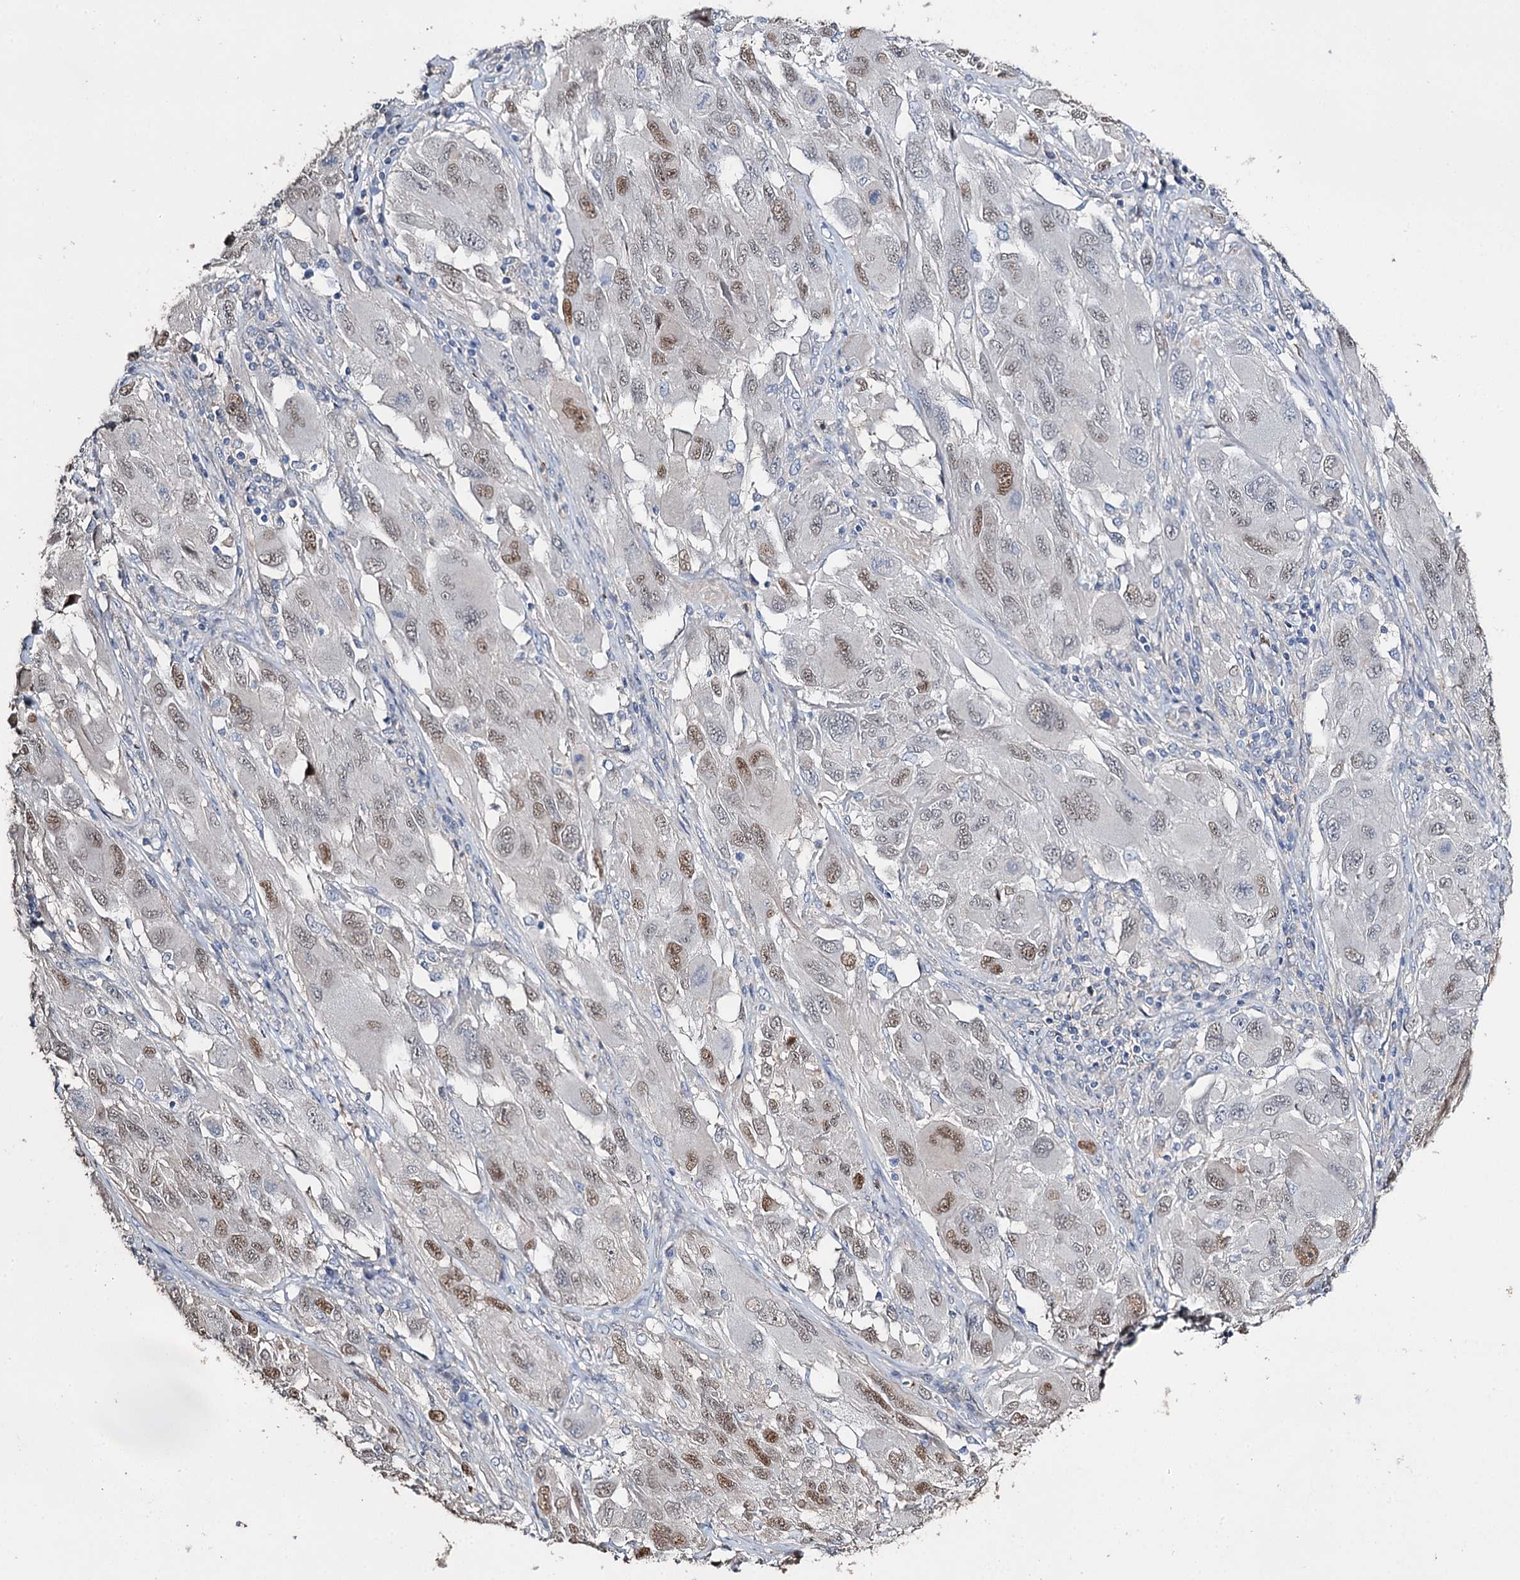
{"staining": {"intensity": "moderate", "quantity": "25%-75%", "location": "nuclear"}, "tissue": "melanoma", "cell_type": "Tumor cells", "image_type": "cancer", "snomed": [{"axis": "morphology", "description": "Malignant melanoma, NOS"}, {"axis": "topography", "description": "Skin"}], "caption": "There is medium levels of moderate nuclear positivity in tumor cells of melanoma, as demonstrated by immunohistochemical staining (brown color).", "gene": "DNAH6", "patient": {"sex": "female", "age": 91}}